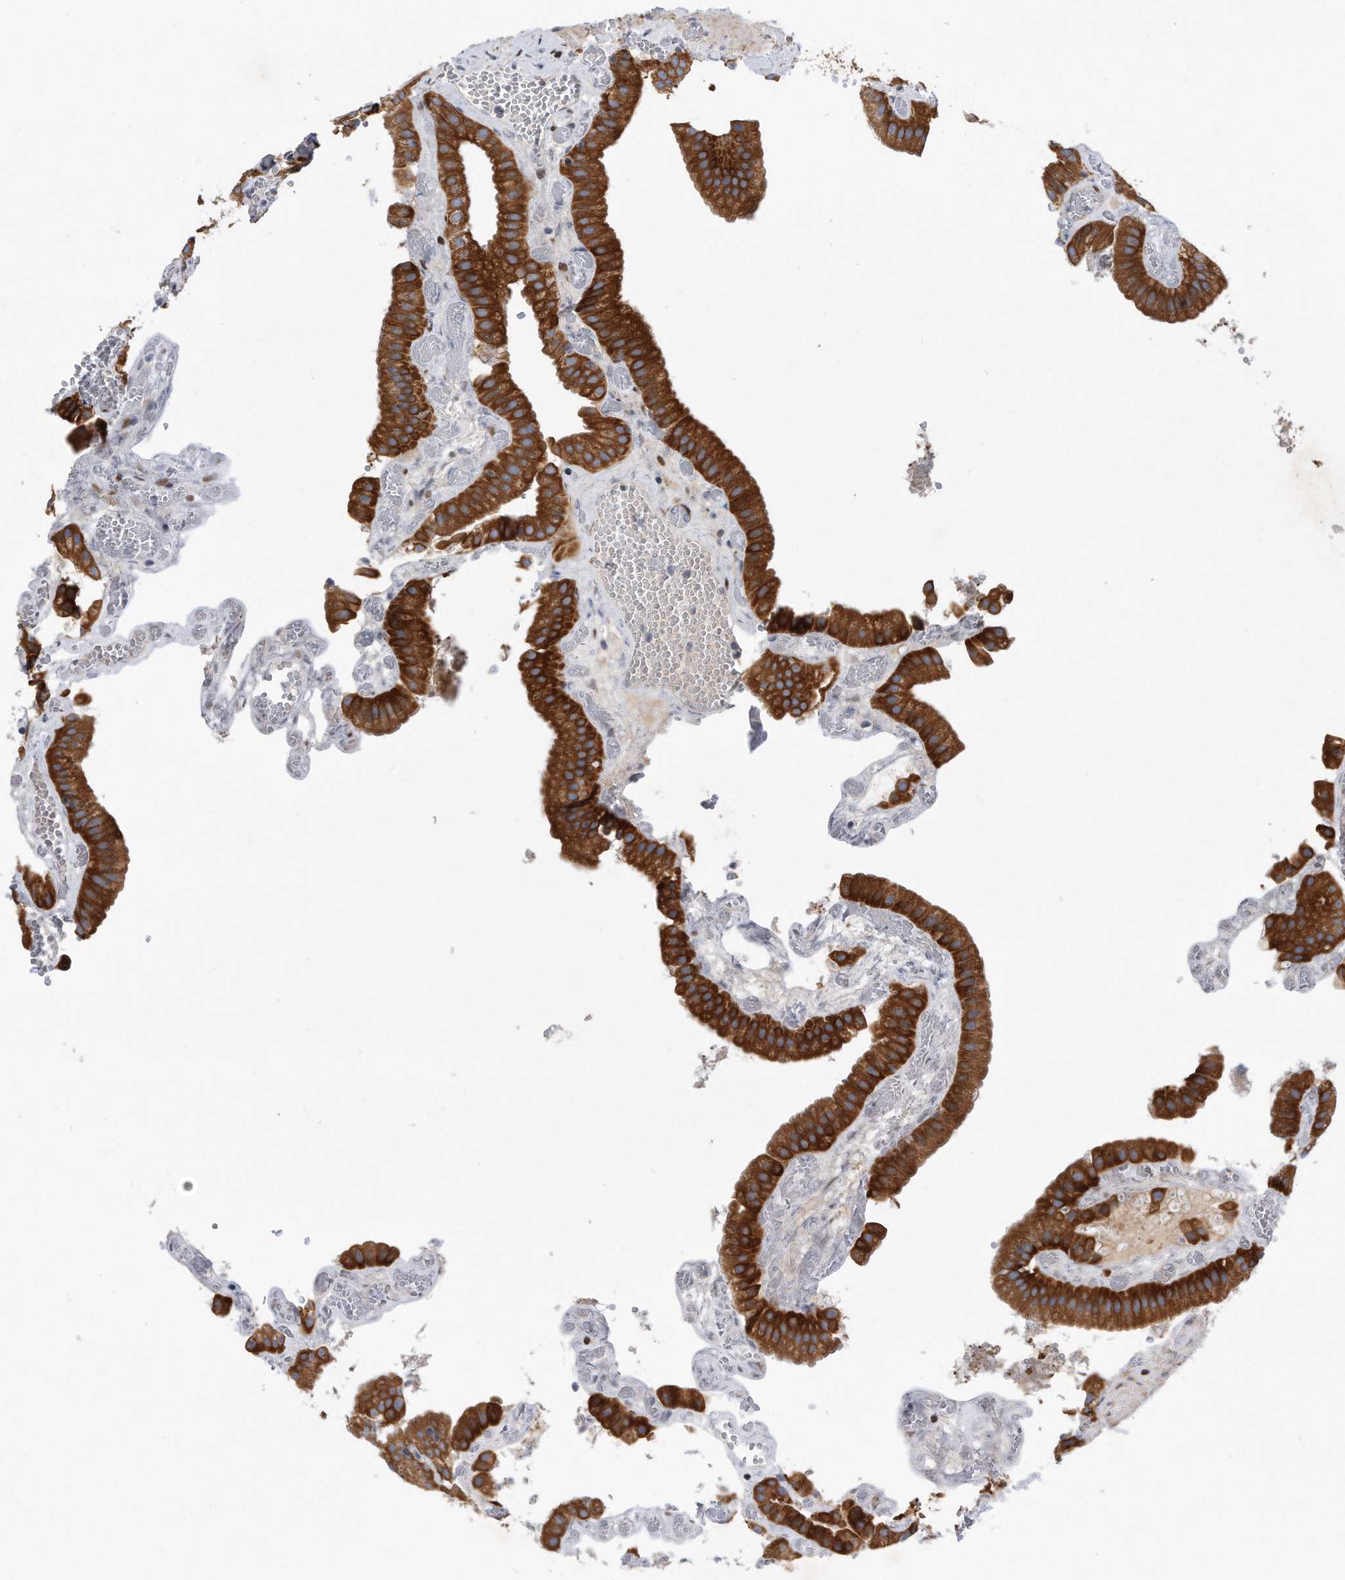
{"staining": {"intensity": "strong", "quantity": ">75%", "location": "cytoplasmic/membranous"}, "tissue": "gallbladder", "cell_type": "Glandular cells", "image_type": "normal", "snomed": [{"axis": "morphology", "description": "Normal tissue, NOS"}, {"axis": "topography", "description": "Gallbladder"}], "caption": "IHC of unremarkable human gallbladder reveals high levels of strong cytoplasmic/membranous positivity in approximately >75% of glandular cells.", "gene": "CDH12", "patient": {"sex": "female", "age": 64}}